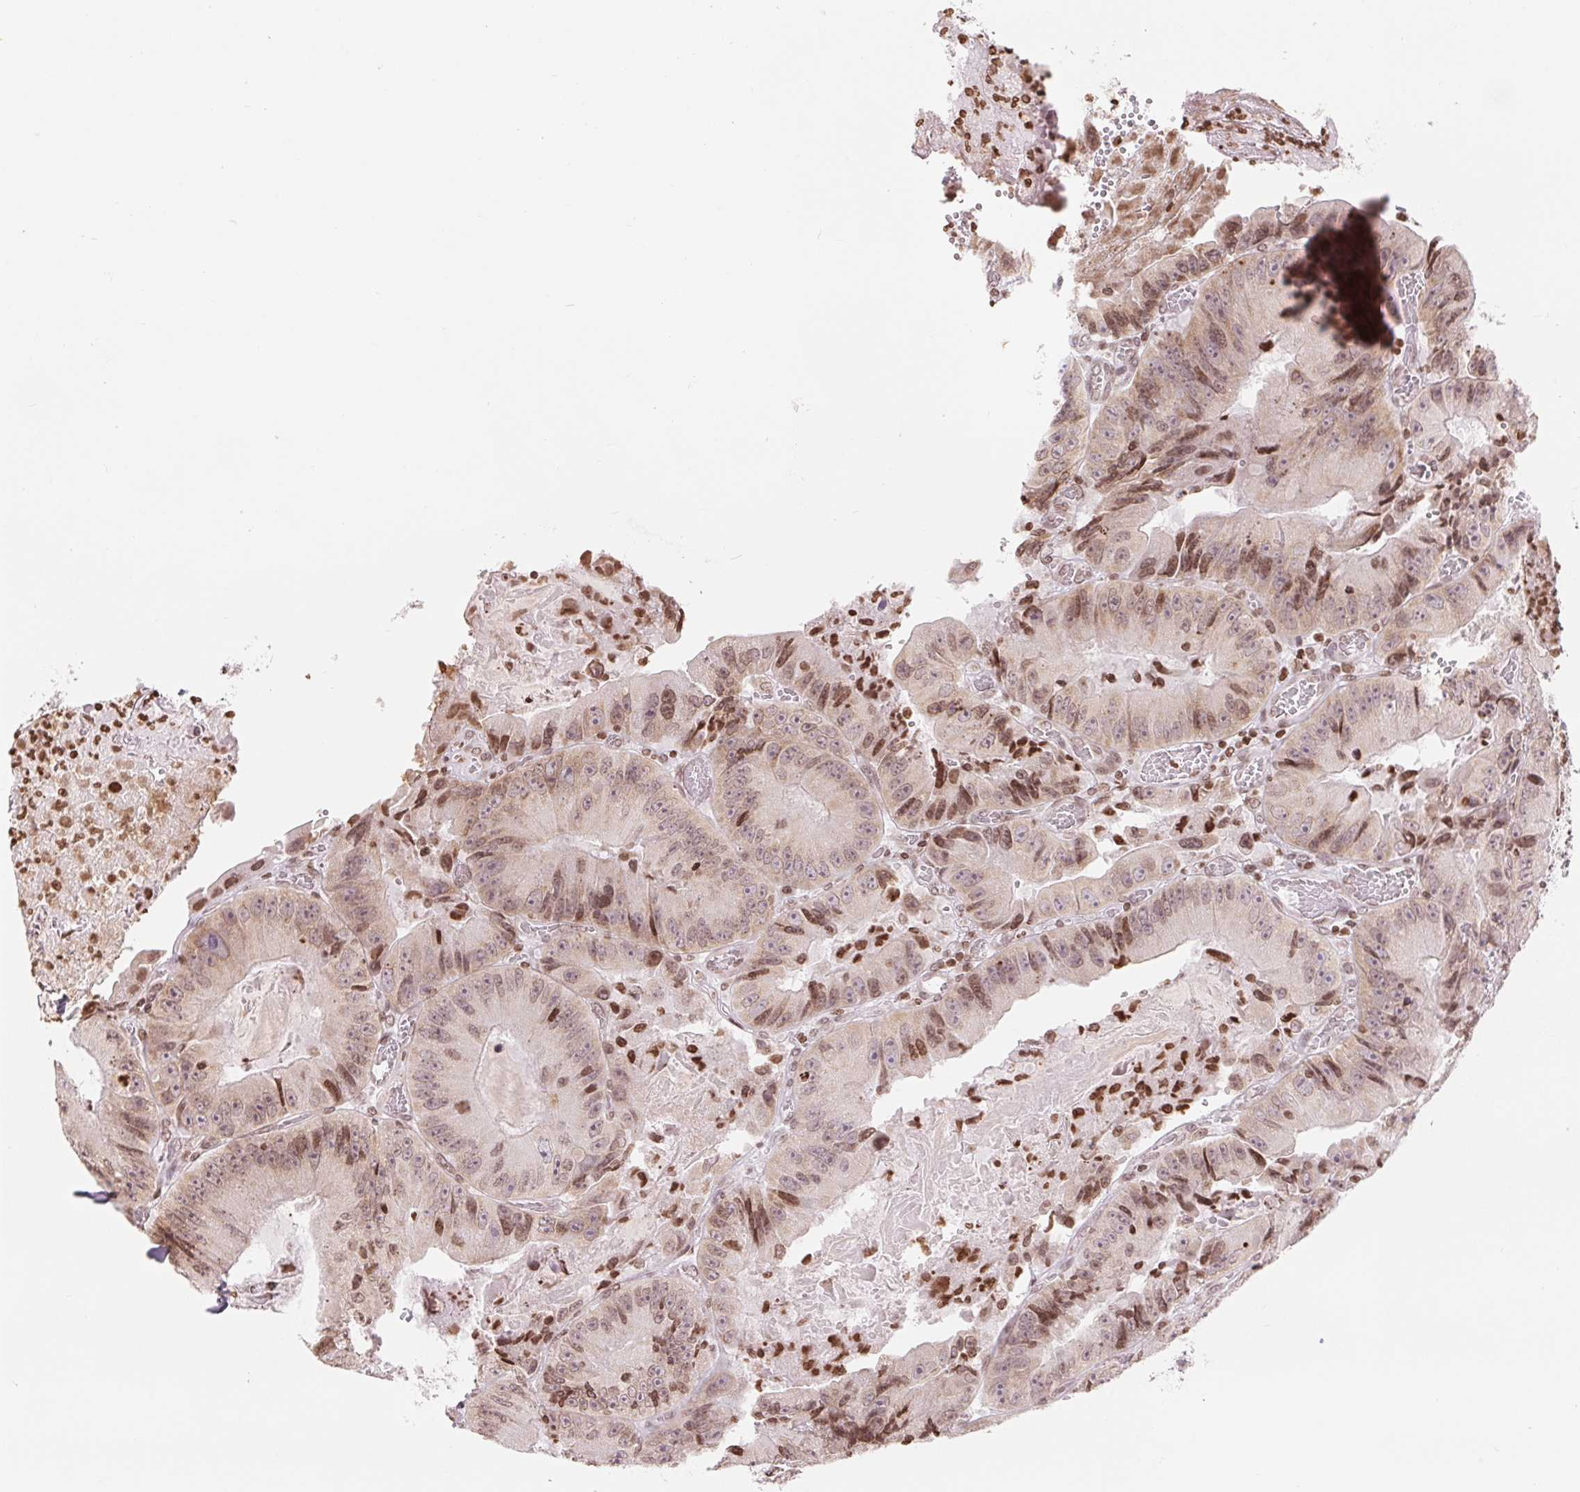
{"staining": {"intensity": "moderate", "quantity": ">75%", "location": "nuclear"}, "tissue": "colorectal cancer", "cell_type": "Tumor cells", "image_type": "cancer", "snomed": [{"axis": "morphology", "description": "Adenocarcinoma, NOS"}, {"axis": "topography", "description": "Colon"}], "caption": "The photomicrograph exhibits immunohistochemical staining of colorectal adenocarcinoma. There is moderate nuclear positivity is appreciated in about >75% of tumor cells. (DAB (3,3'-diaminobenzidine) IHC with brightfield microscopy, high magnification).", "gene": "SMIM12", "patient": {"sex": "female", "age": 86}}